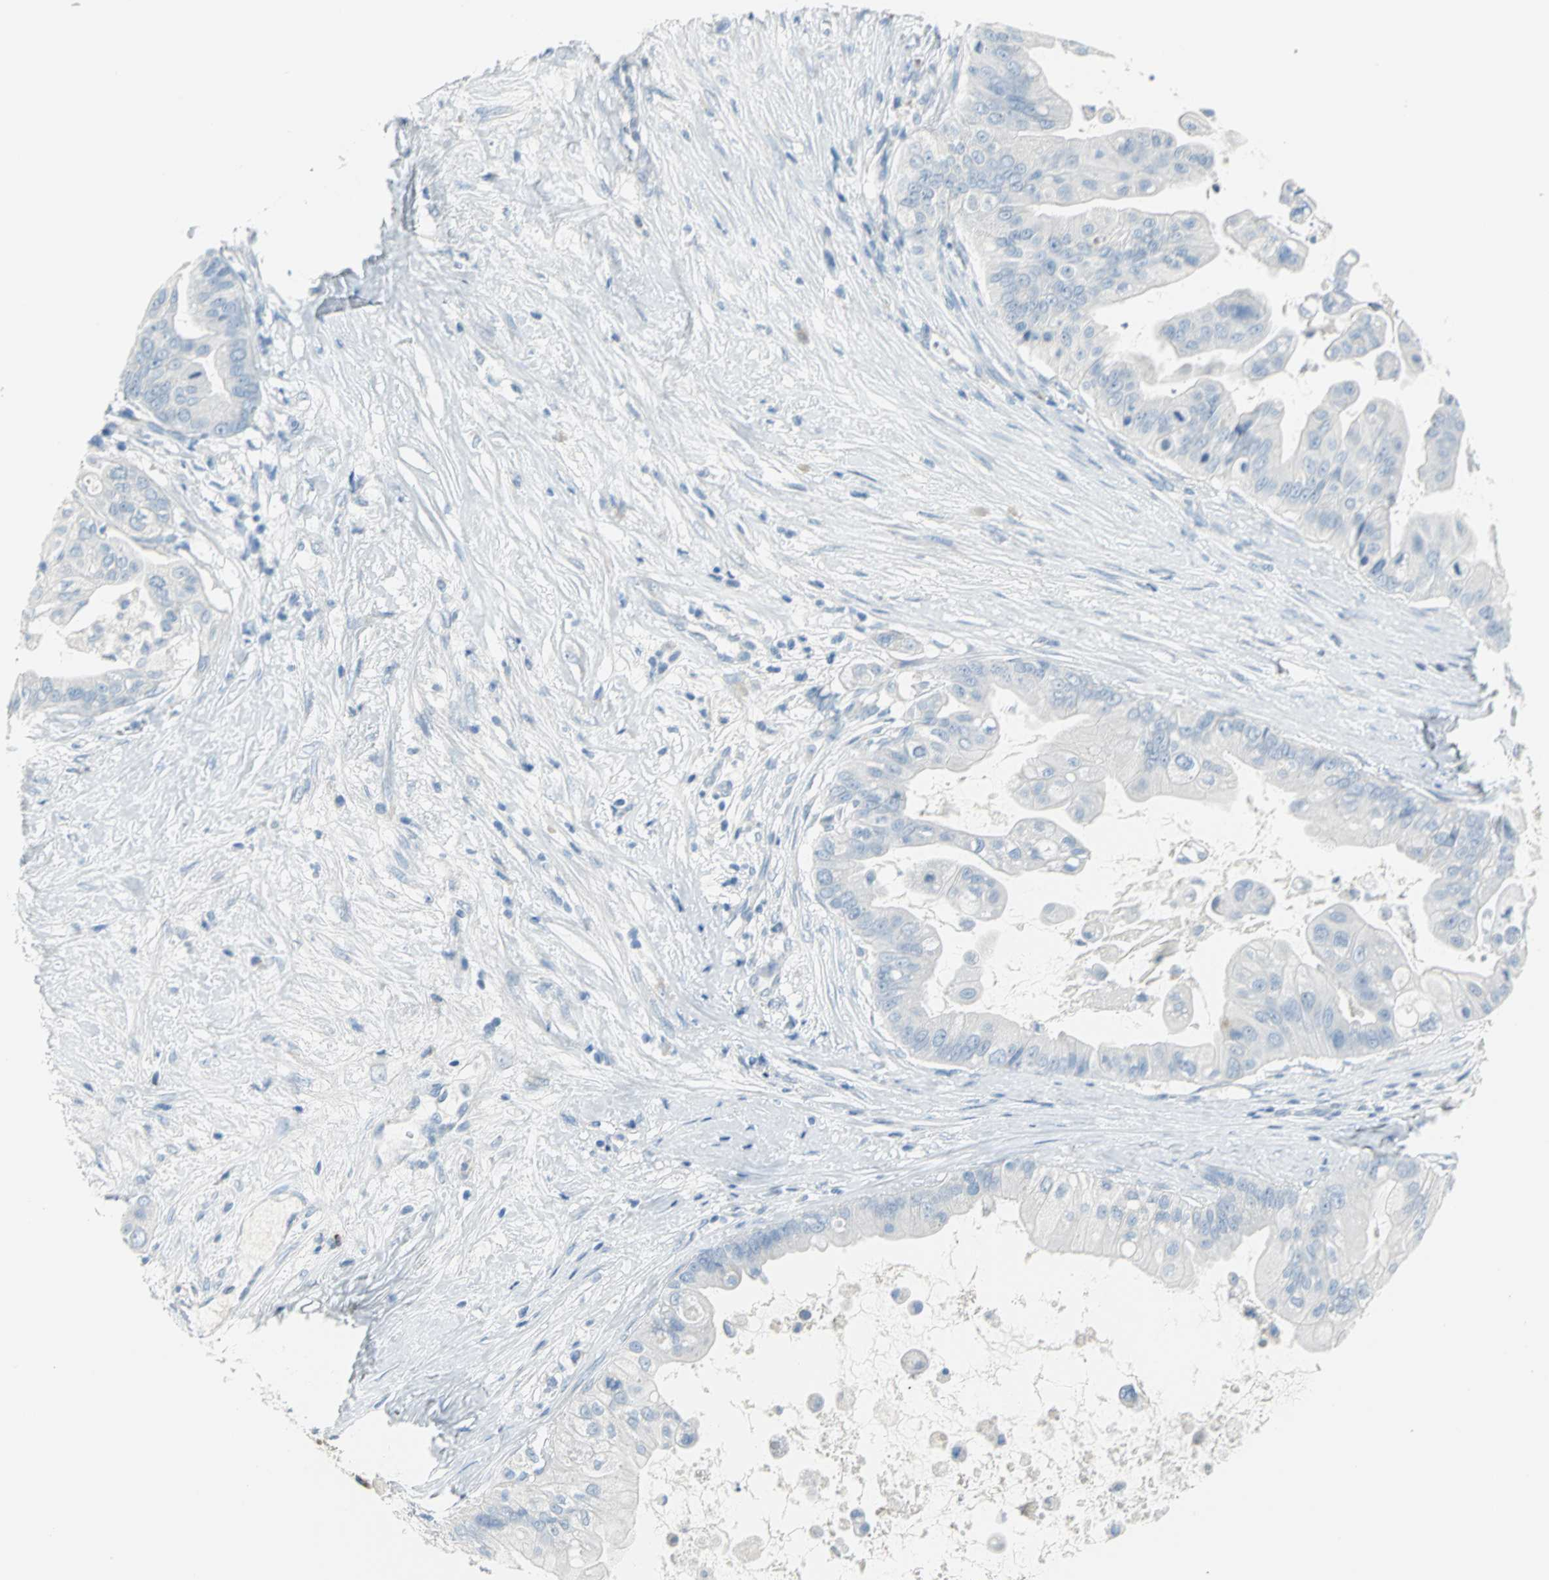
{"staining": {"intensity": "negative", "quantity": "none", "location": "none"}, "tissue": "pancreatic cancer", "cell_type": "Tumor cells", "image_type": "cancer", "snomed": [{"axis": "morphology", "description": "Adenocarcinoma, NOS"}, {"axis": "topography", "description": "Pancreas"}], "caption": "IHC photomicrograph of human adenocarcinoma (pancreatic) stained for a protein (brown), which shows no expression in tumor cells.", "gene": "ALOX15", "patient": {"sex": "female", "age": 75}}